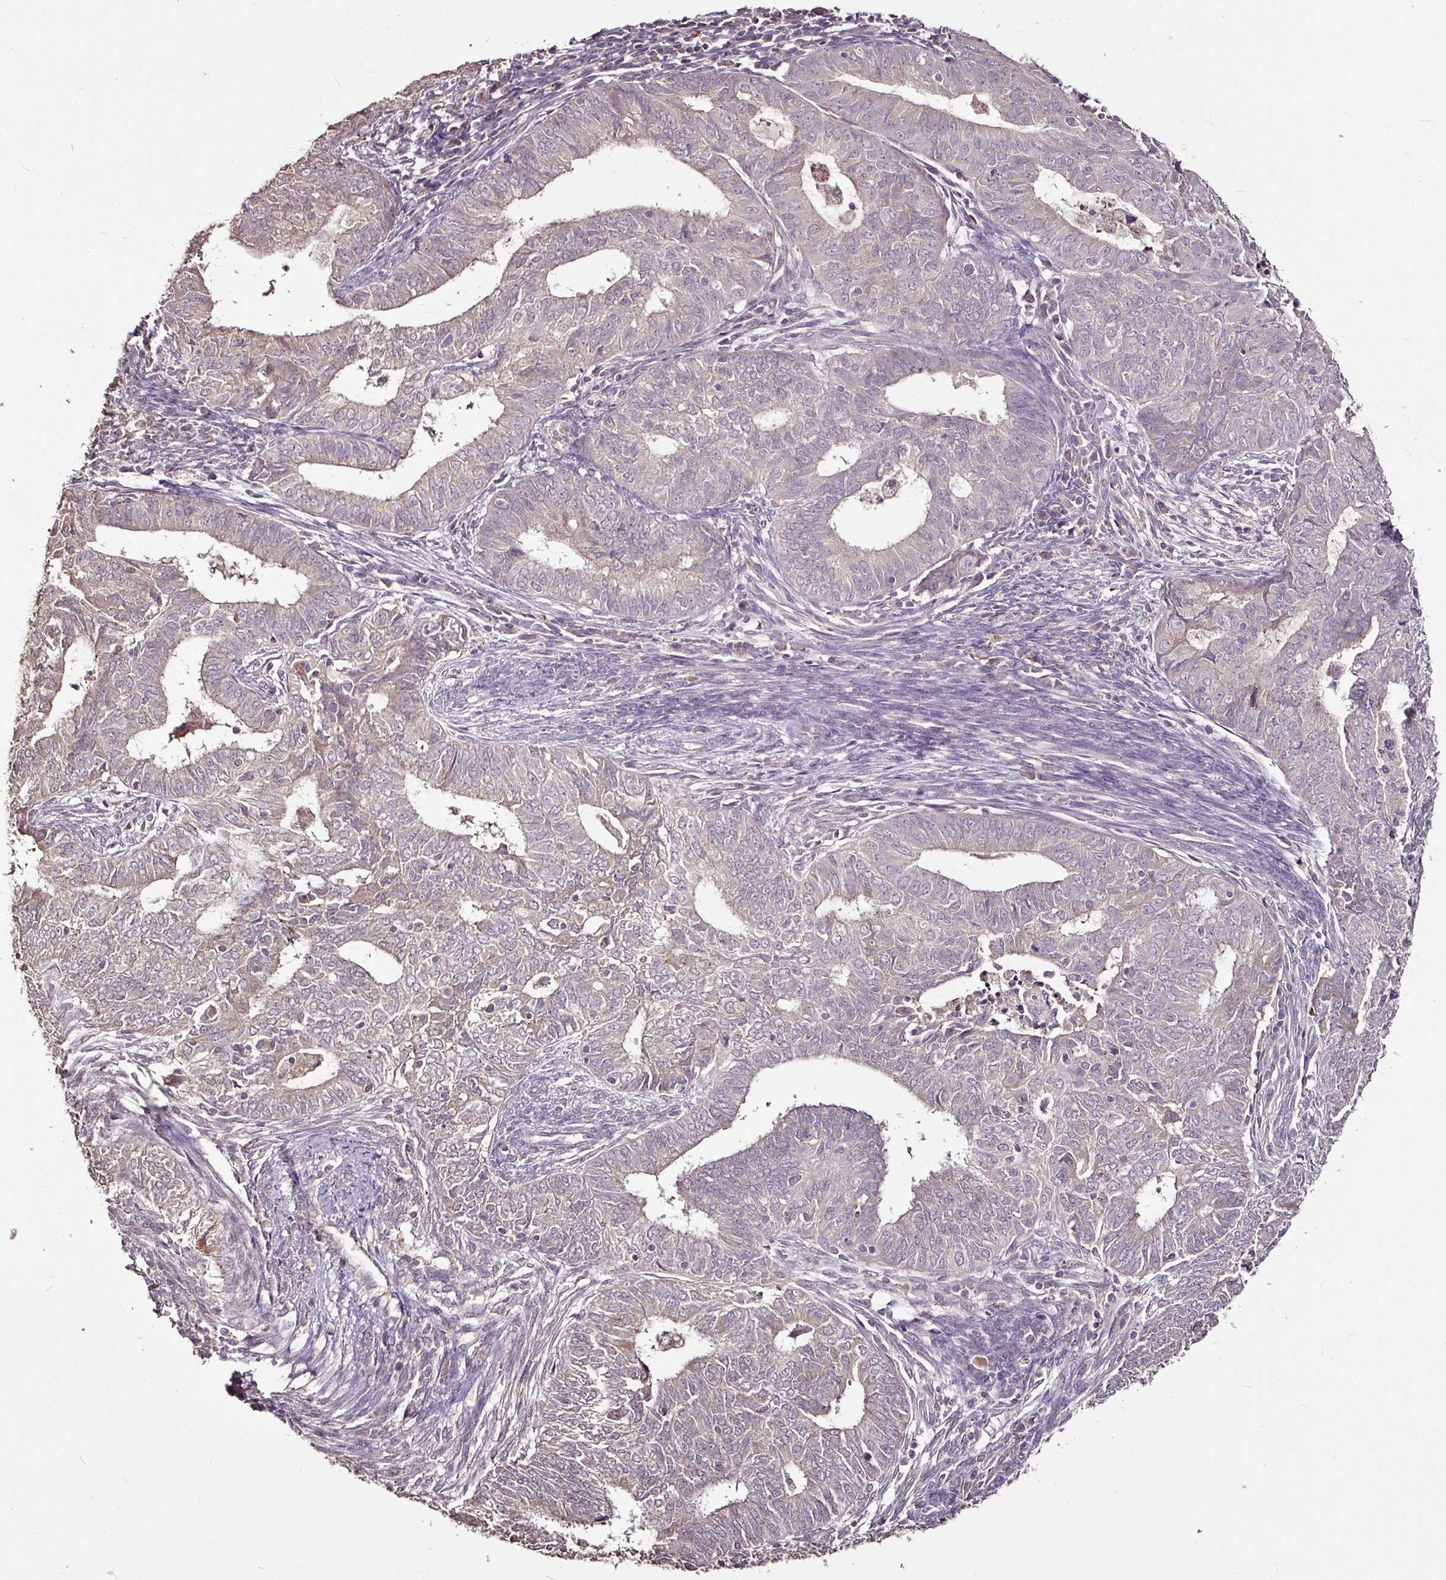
{"staining": {"intensity": "weak", "quantity": "25%-75%", "location": "cytoplasmic/membranous"}, "tissue": "endometrial cancer", "cell_type": "Tumor cells", "image_type": "cancer", "snomed": [{"axis": "morphology", "description": "Adenocarcinoma, NOS"}, {"axis": "topography", "description": "Endometrium"}], "caption": "Tumor cells display low levels of weak cytoplasmic/membranous staining in about 25%-75% of cells in human endometrial adenocarcinoma.", "gene": "RPL38", "patient": {"sex": "female", "age": 62}}